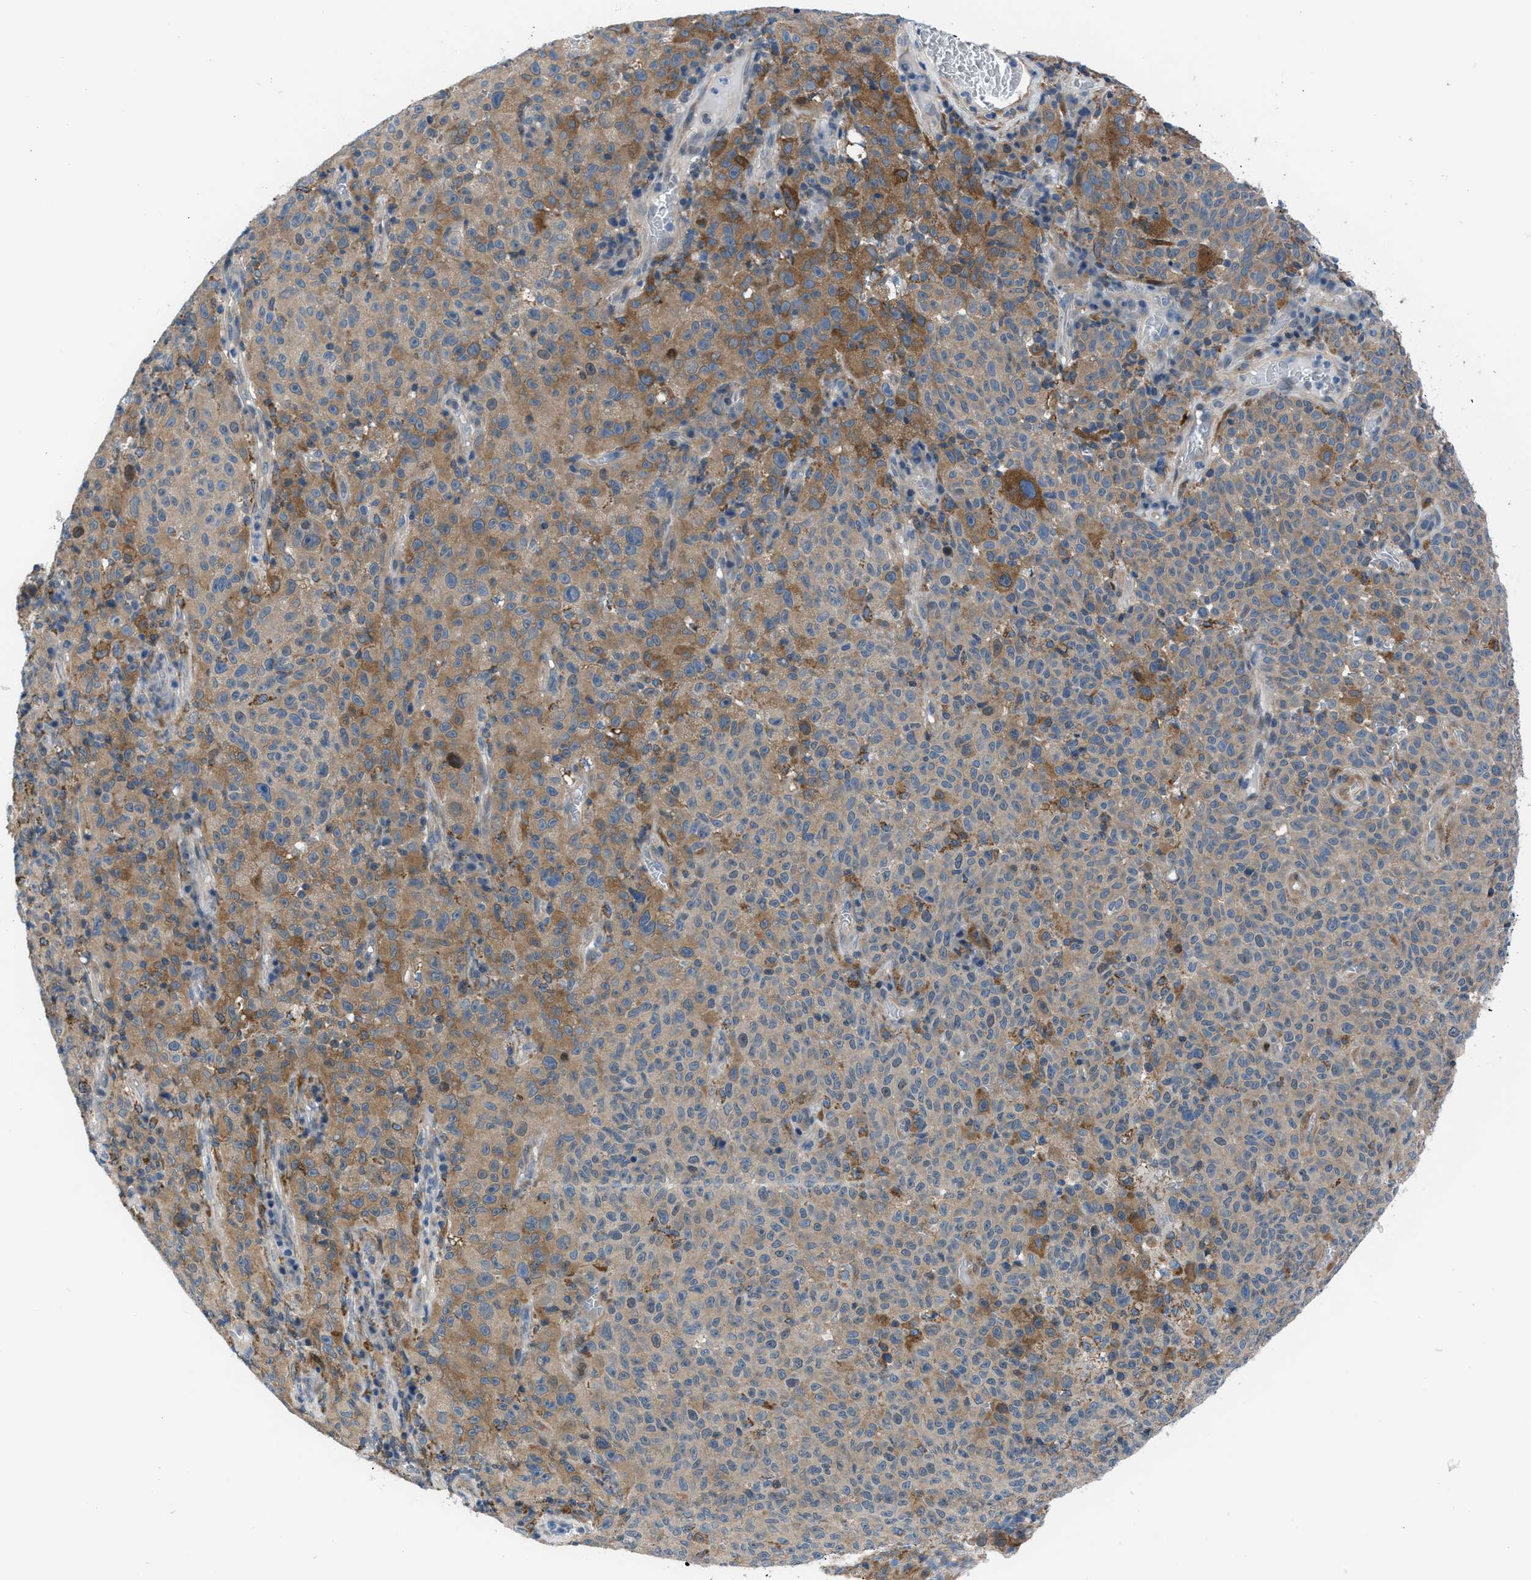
{"staining": {"intensity": "moderate", "quantity": ">75%", "location": "cytoplasmic/membranous"}, "tissue": "melanoma", "cell_type": "Tumor cells", "image_type": "cancer", "snomed": [{"axis": "morphology", "description": "Malignant melanoma, NOS"}, {"axis": "topography", "description": "Skin"}], "caption": "Protein expression analysis of melanoma reveals moderate cytoplasmic/membranous positivity in about >75% of tumor cells.", "gene": "TMEM45B", "patient": {"sex": "female", "age": 82}}